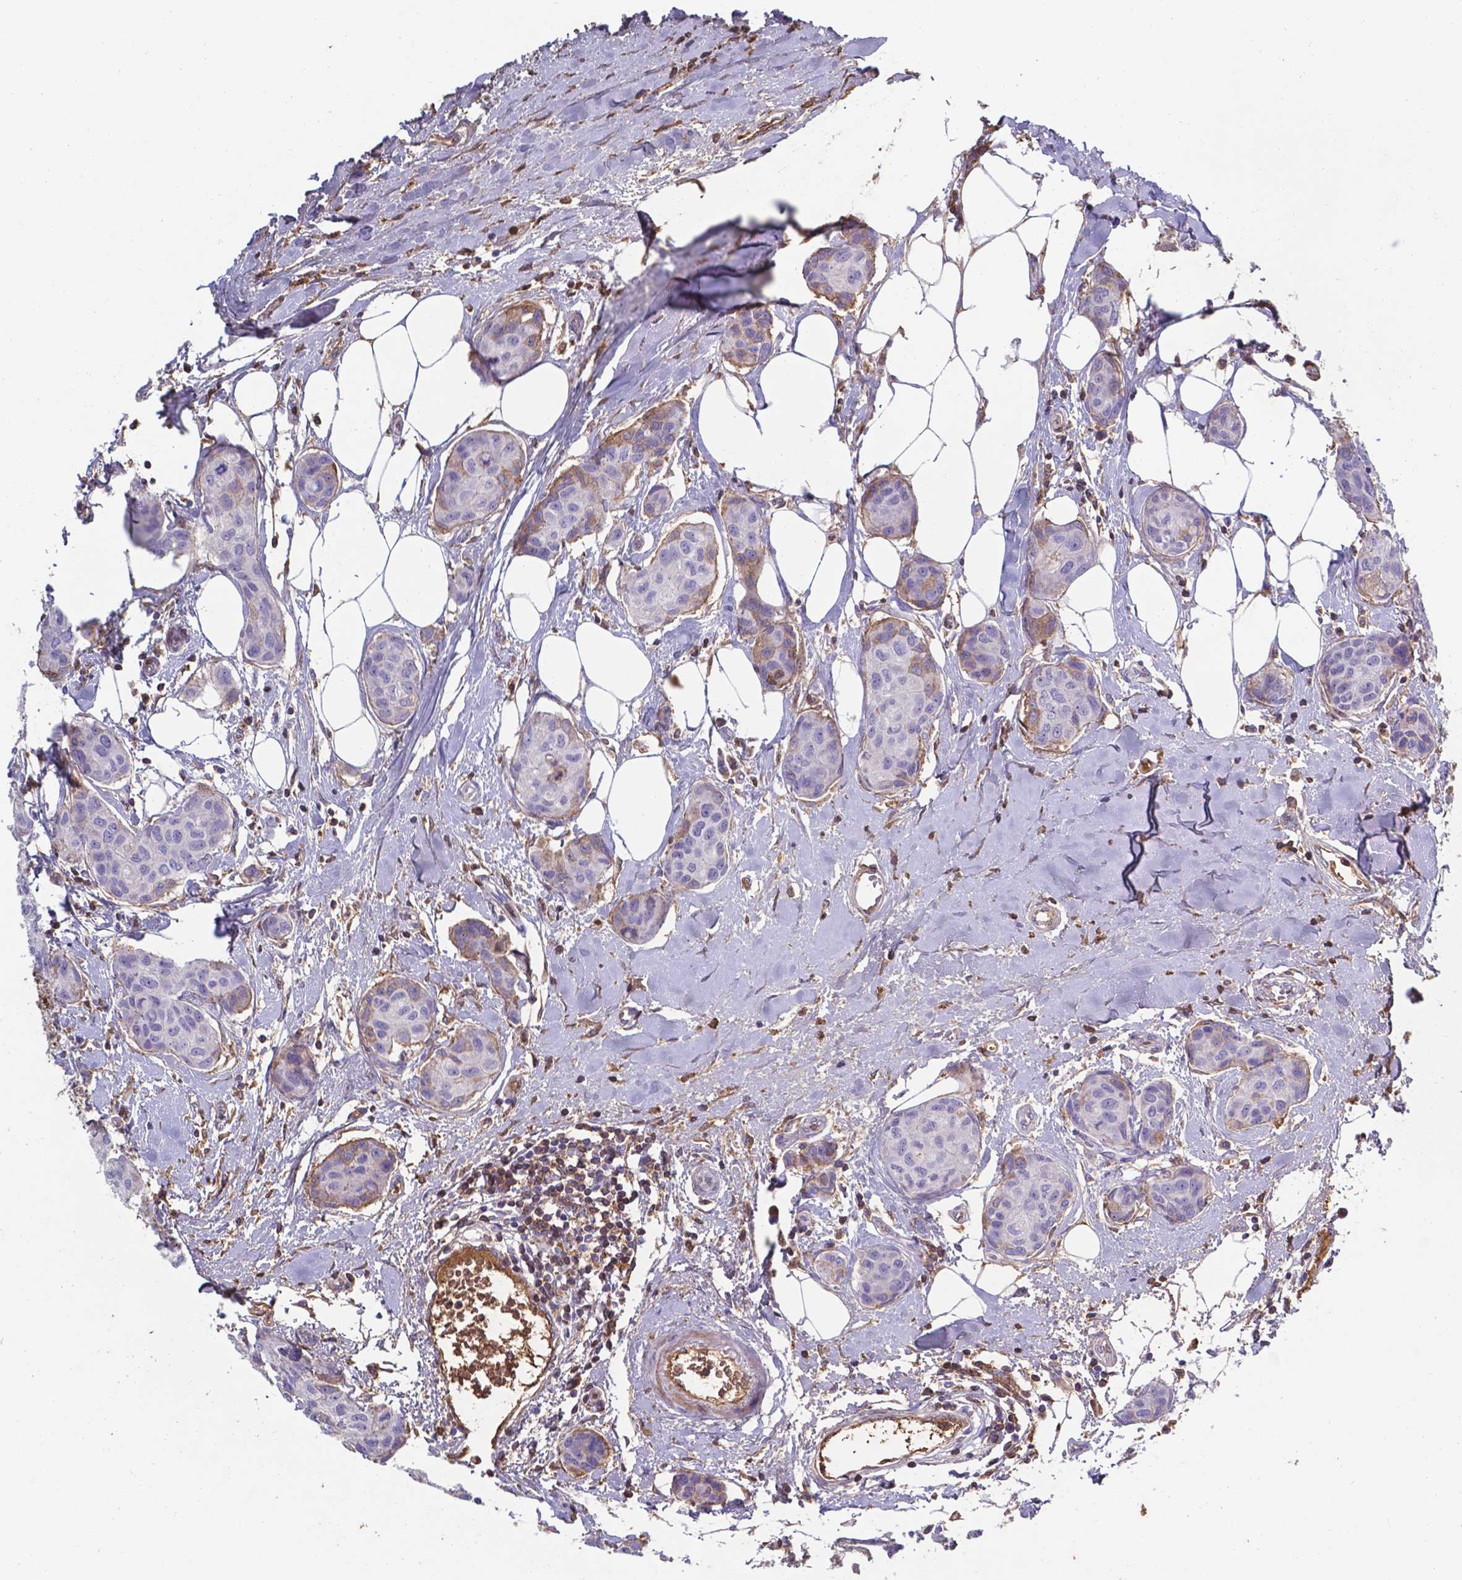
{"staining": {"intensity": "moderate", "quantity": "<25%", "location": "cytoplasmic/membranous"}, "tissue": "breast cancer", "cell_type": "Tumor cells", "image_type": "cancer", "snomed": [{"axis": "morphology", "description": "Duct carcinoma"}, {"axis": "topography", "description": "Breast"}], "caption": "Immunohistochemistry (IHC) image of human breast cancer (intraductal carcinoma) stained for a protein (brown), which reveals low levels of moderate cytoplasmic/membranous positivity in approximately <25% of tumor cells.", "gene": "SERPINA1", "patient": {"sex": "female", "age": 80}}